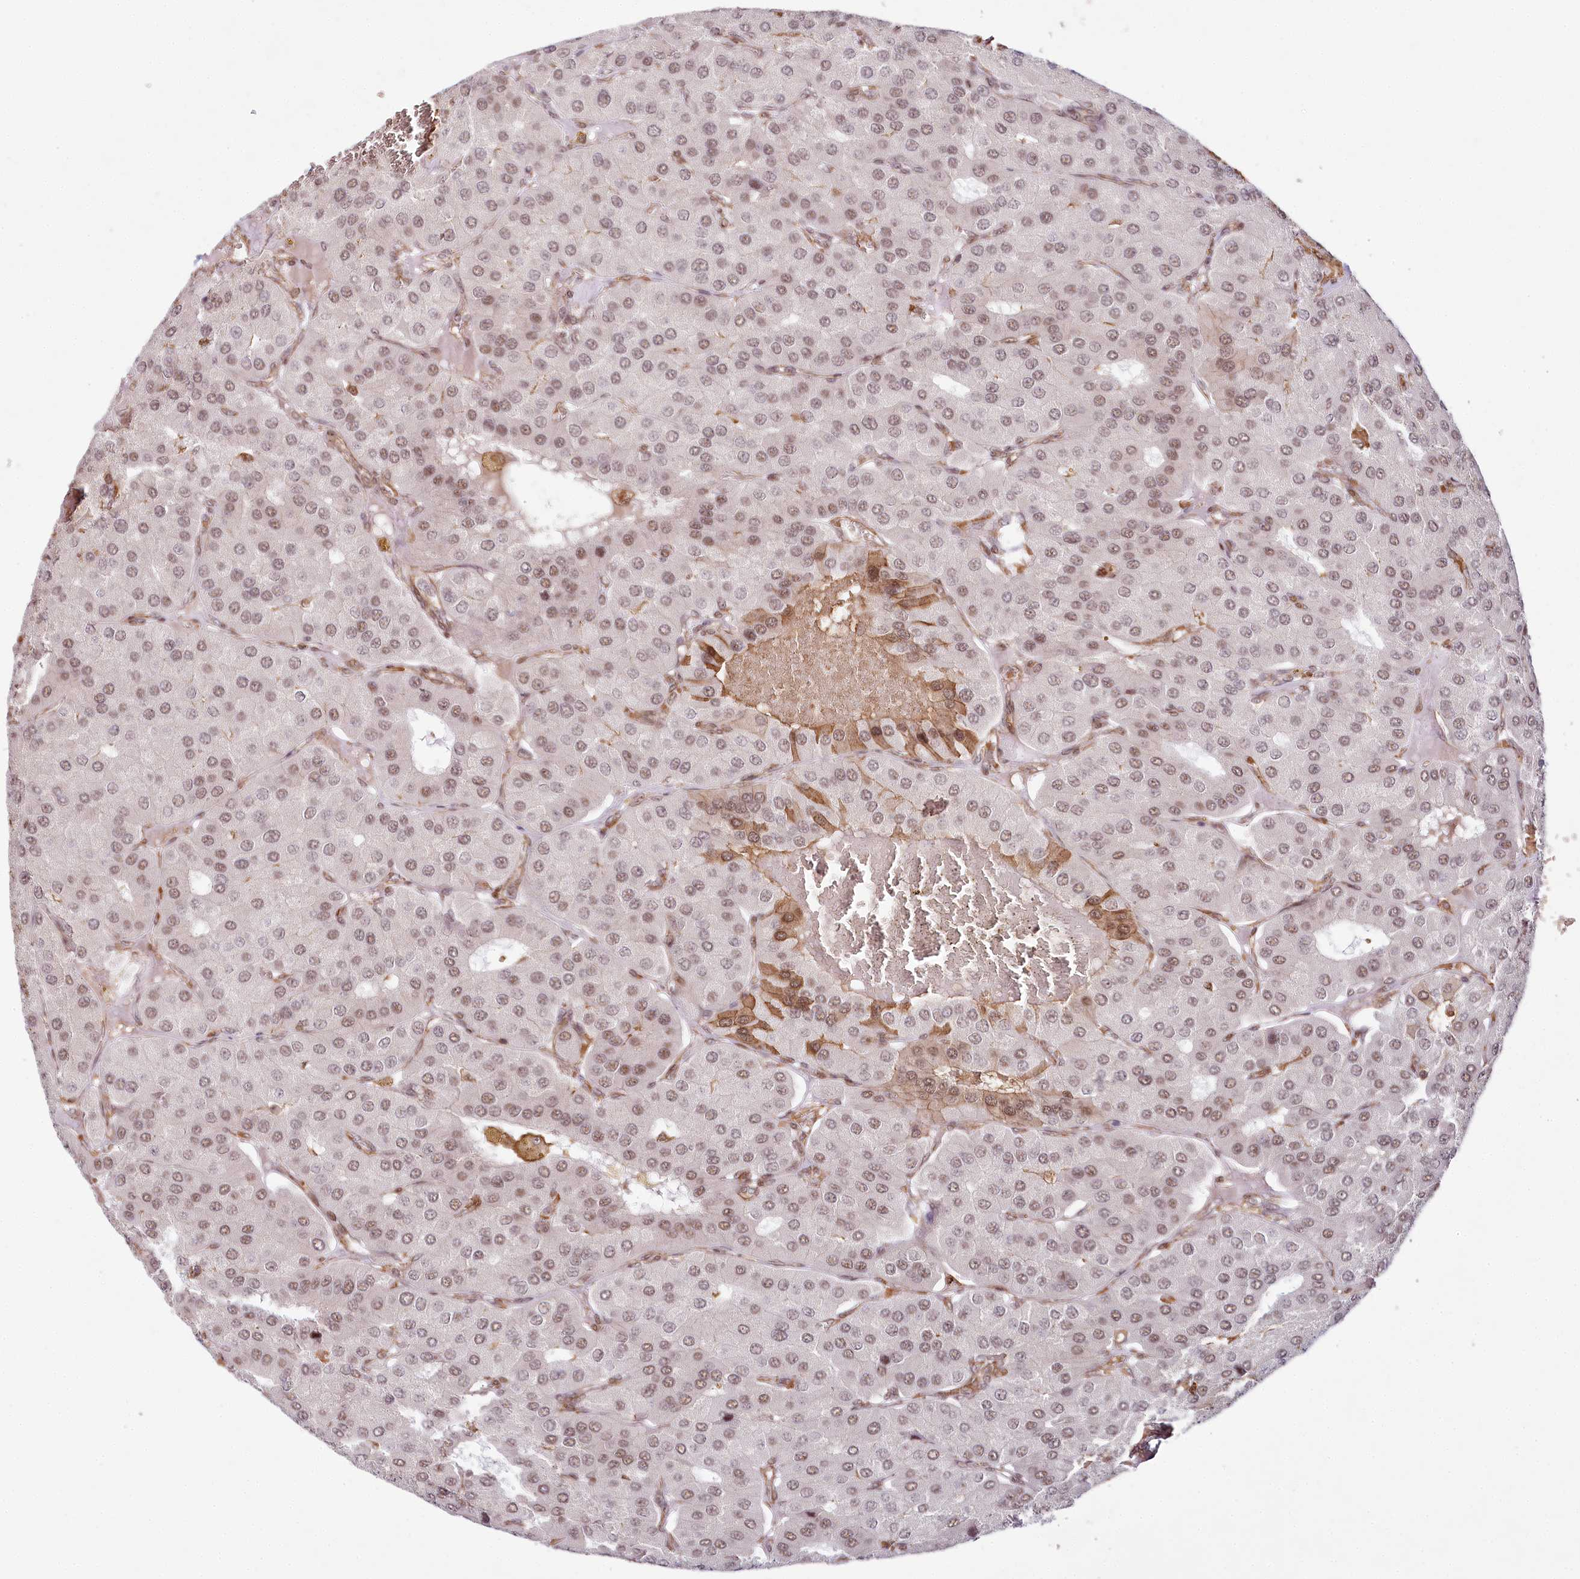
{"staining": {"intensity": "weak", "quantity": "25%-75%", "location": "nuclear"}, "tissue": "parathyroid gland", "cell_type": "Glandular cells", "image_type": "normal", "snomed": [{"axis": "morphology", "description": "Normal tissue, NOS"}, {"axis": "morphology", "description": "Adenoma, NOS"}, {"axis": "topography", "description": "Parathyroid gland"}], "caption": "A brown stain labels weak nuclear expression of a protein in glandular cells of normal parathyroid gland. Immunohistochemistry (ihc) stains the protein of interest in brown and the nuclei are stained blue.", "gene": "TUBGCP2", "patient": {"sex": "female", "age": 86}}